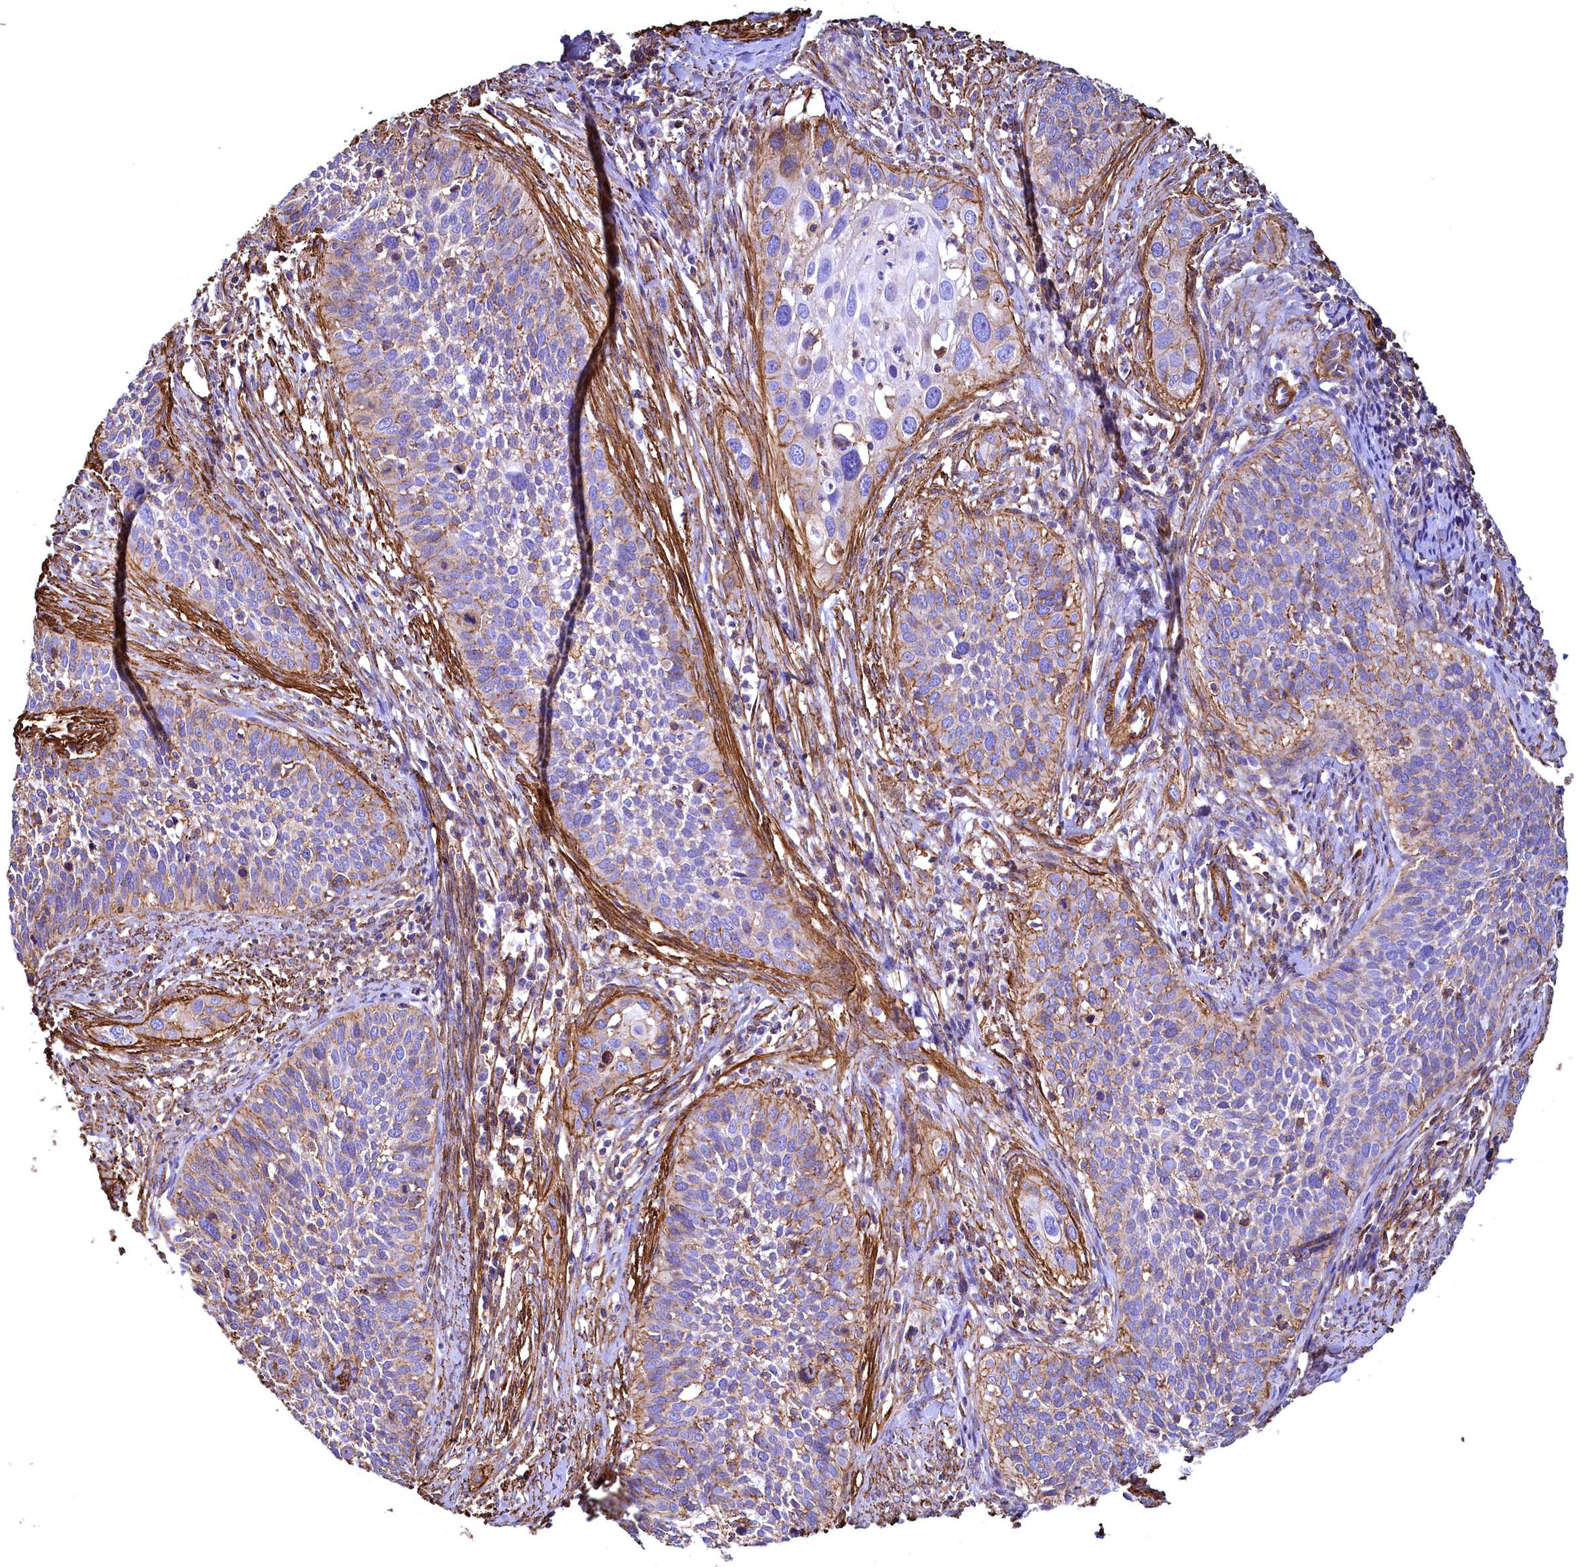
{"staining": {"intensity": "moderate", "quantity": "<25%", "location": "cytoplasmic/membranous"}, "tissue": "cervical cancer", "cell_type": "Tumor cells", "image_type": "cancer", "snomed": [{"axis": "morphology", "description": "Squamous cell carcinoma, NOS"}, {"axis": "topography", "description": "Cervix"}], "caption": "The histopathology image demonstrates staining of cervical cancer (squamous cell carcinoma), revealing moderate cytoplasmic/membranous protein expression (brown color) within tumor cells.", "gene": "THBS1", "patient": {"sex": "female", "age": 34}}